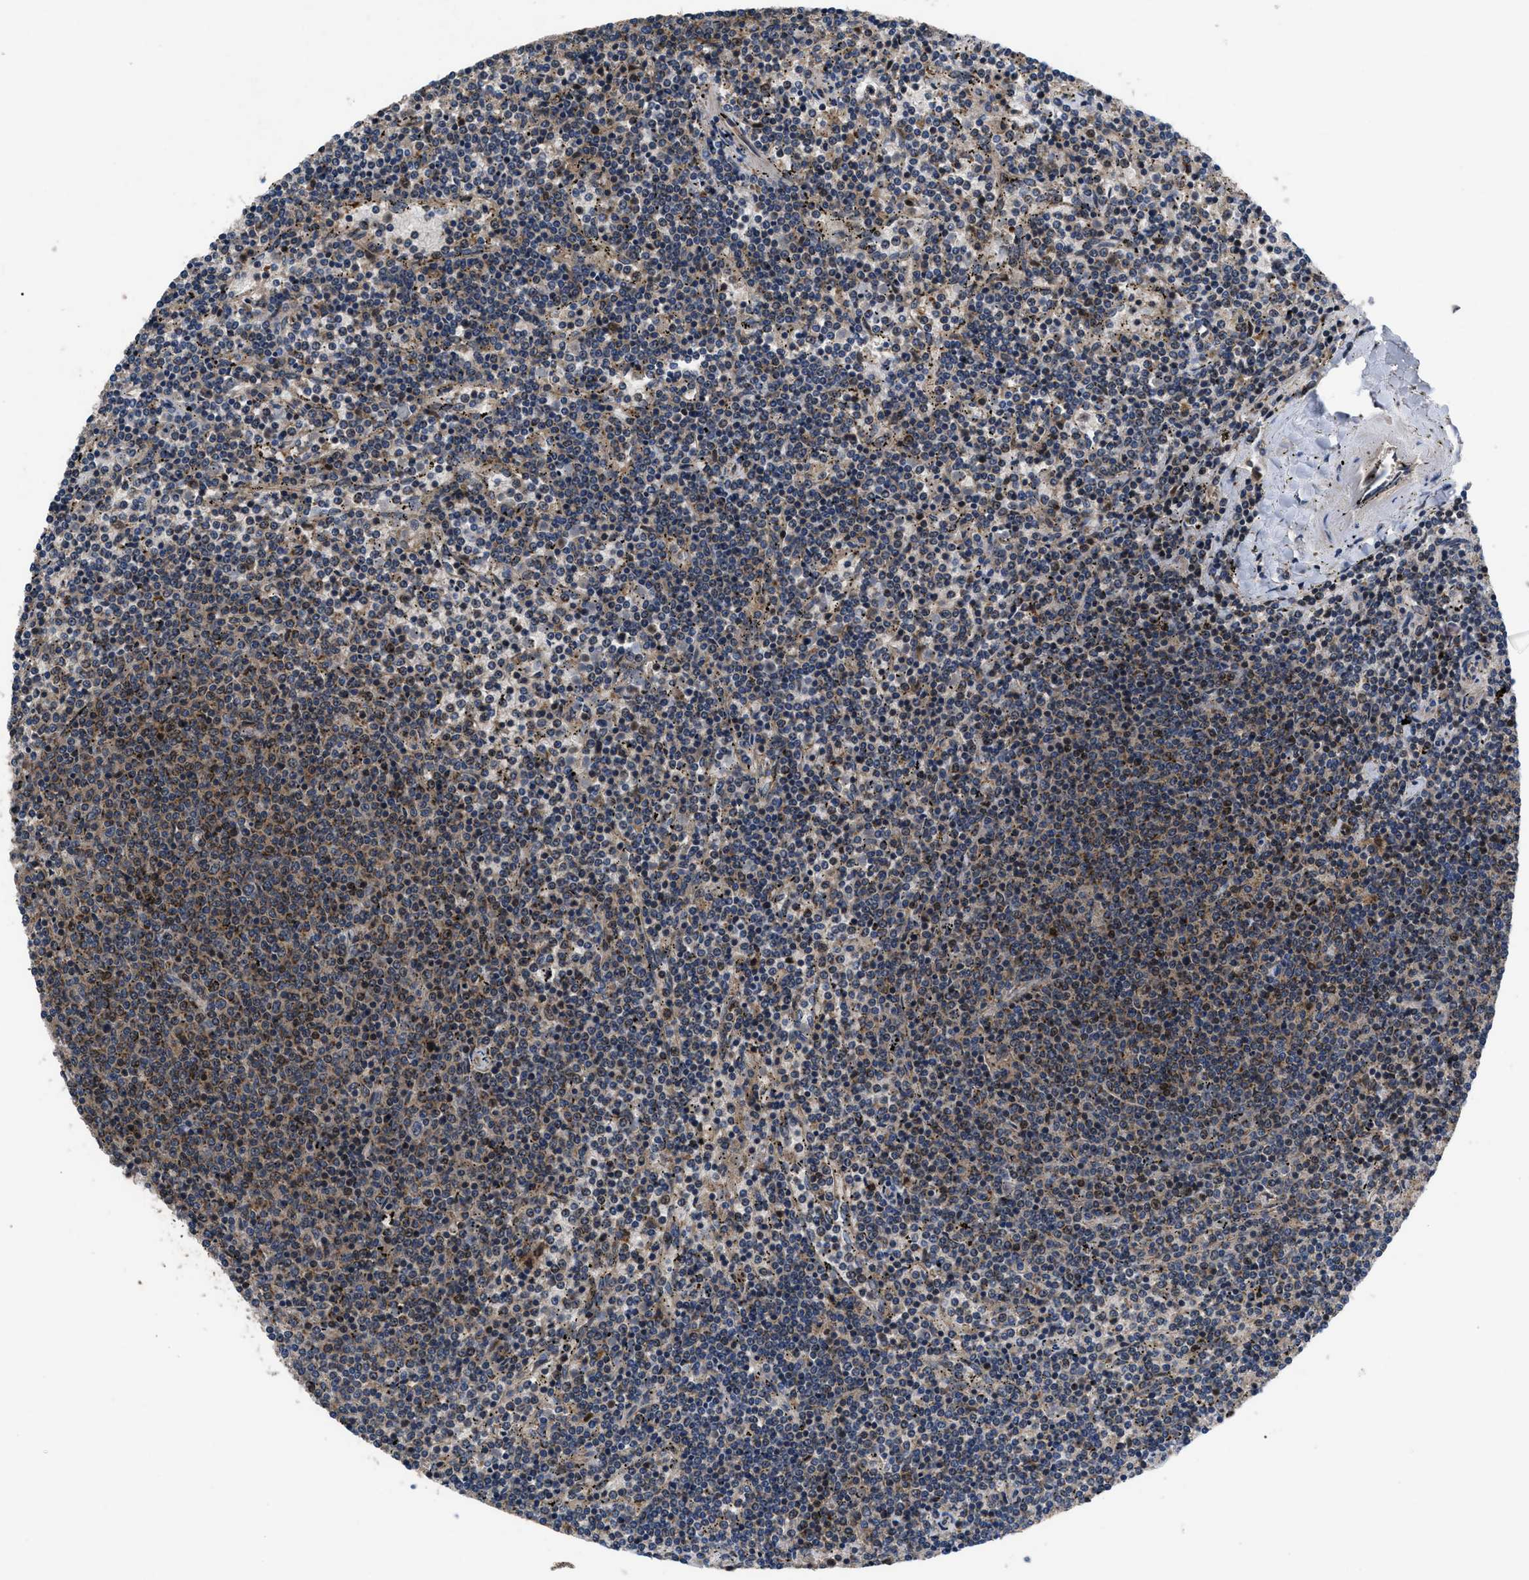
{"staining": {"intensity": "moderate", "quantity": "25%-75%", "location": "cytoplasmic/membranous,nuclear"}, "tissue": "lymphoma", "cell_type": "Tumor cells", "image_type": "cancer", "snomed": [{"axis": "morphology", "description": "Malignant lymphoma, non-Hodgkin's type, Low grade"}, {"axis": "topography", "description": "Spleen"}], "caption": "Human lymphoma stained with a protein marker shows moderate staining in tumor cells.", "gene": "YBEY", "patient": {"sex": "female", "age": 50}}